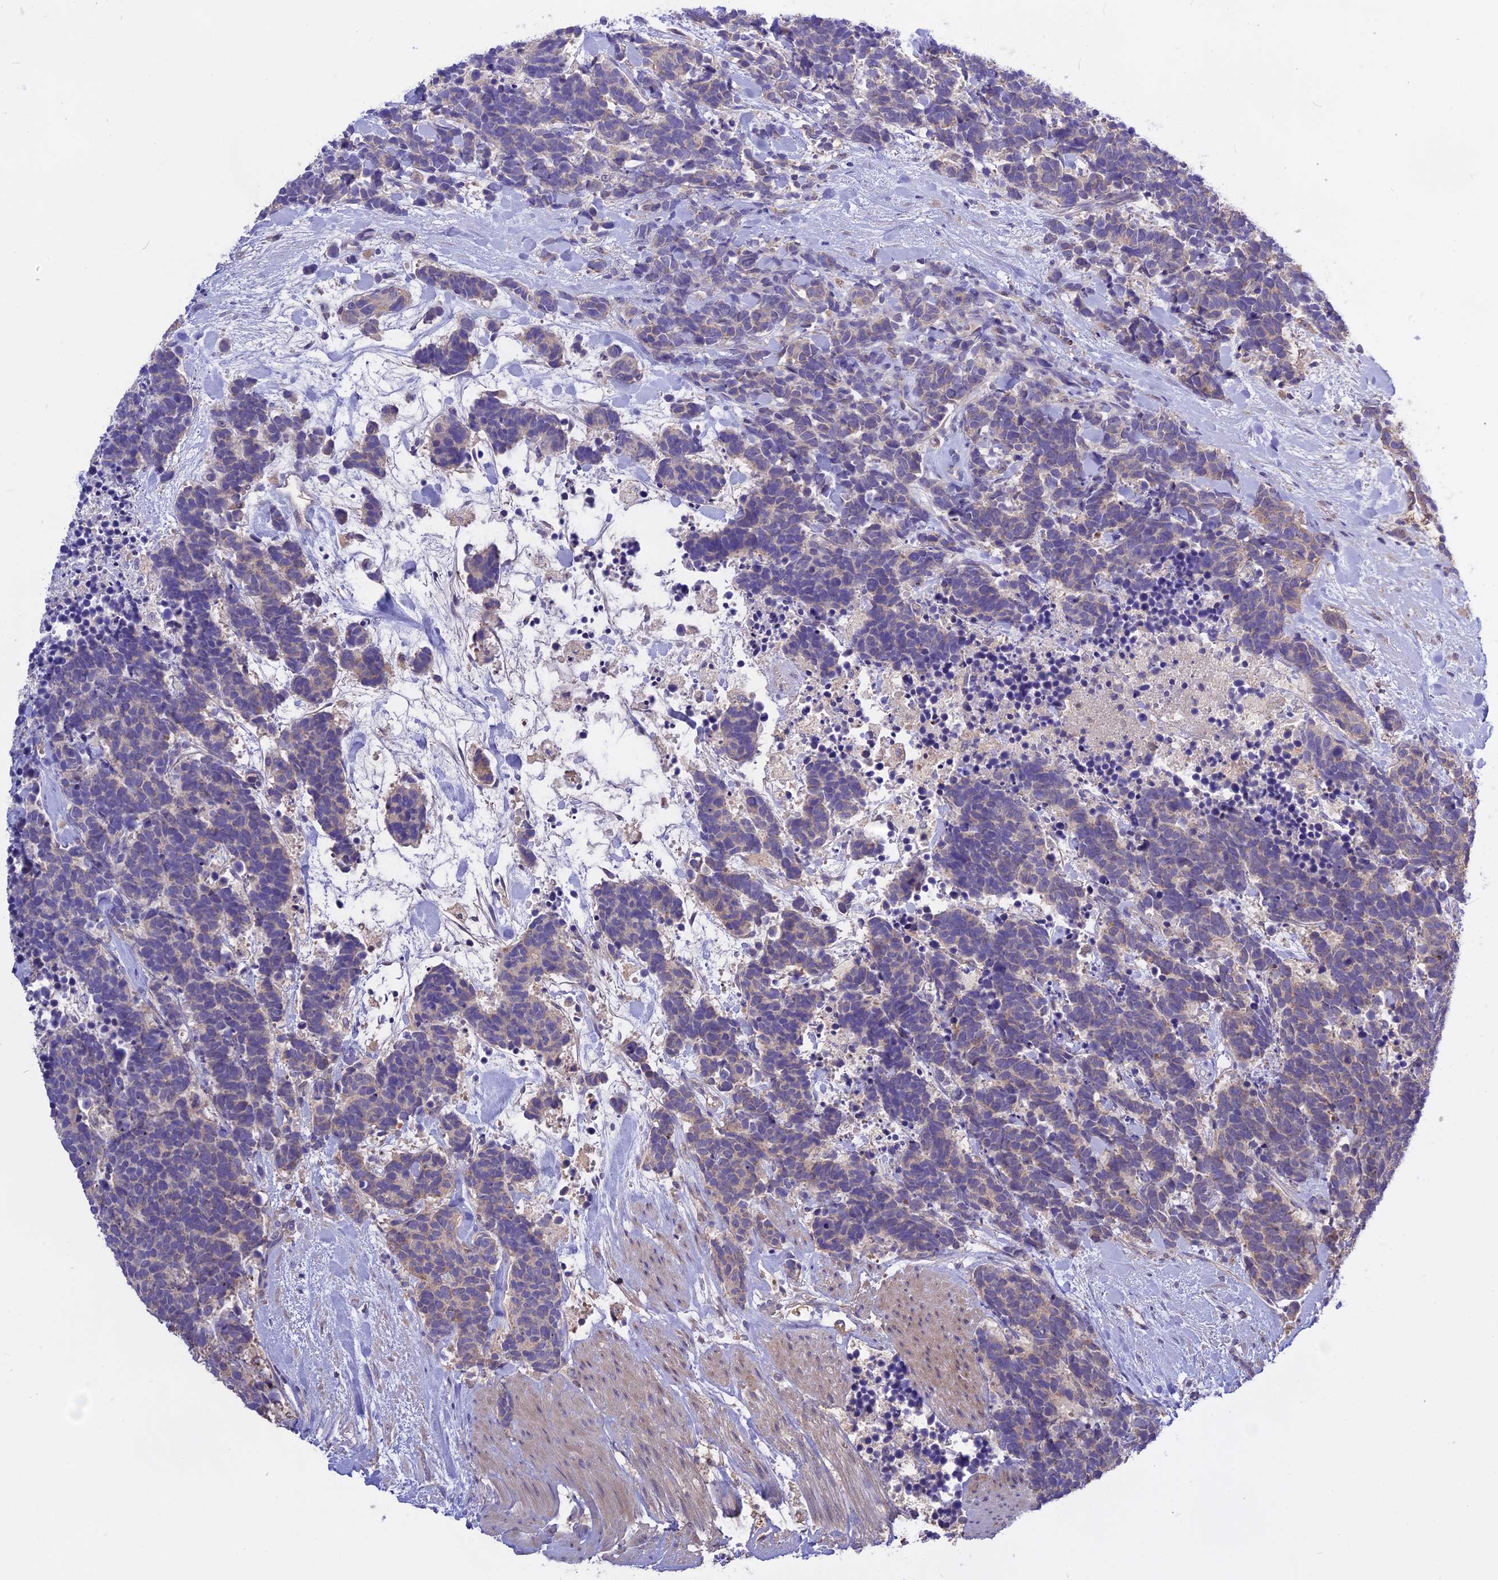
{"staining": {"intensity": "weak", "quantity": "<25%", "location": "cytoplasmic/membranous"}, "tissue": "carcinoid", "cell_type": "Tumor cells", "image_type": "cancer", "snomed": [{"axis": "morphology", "description": "Carcinoma, NOS"}, {"axis": "morphology", "description": "Carcinoid, malignant, NOS"}, {"axis": "topography", "description": "Prostate"}], "caption": "IHC of human carcinoid displays no expression in tumor cells.", "gene": "NUDT8", "patient": {"sex": "male", "age": 57}}